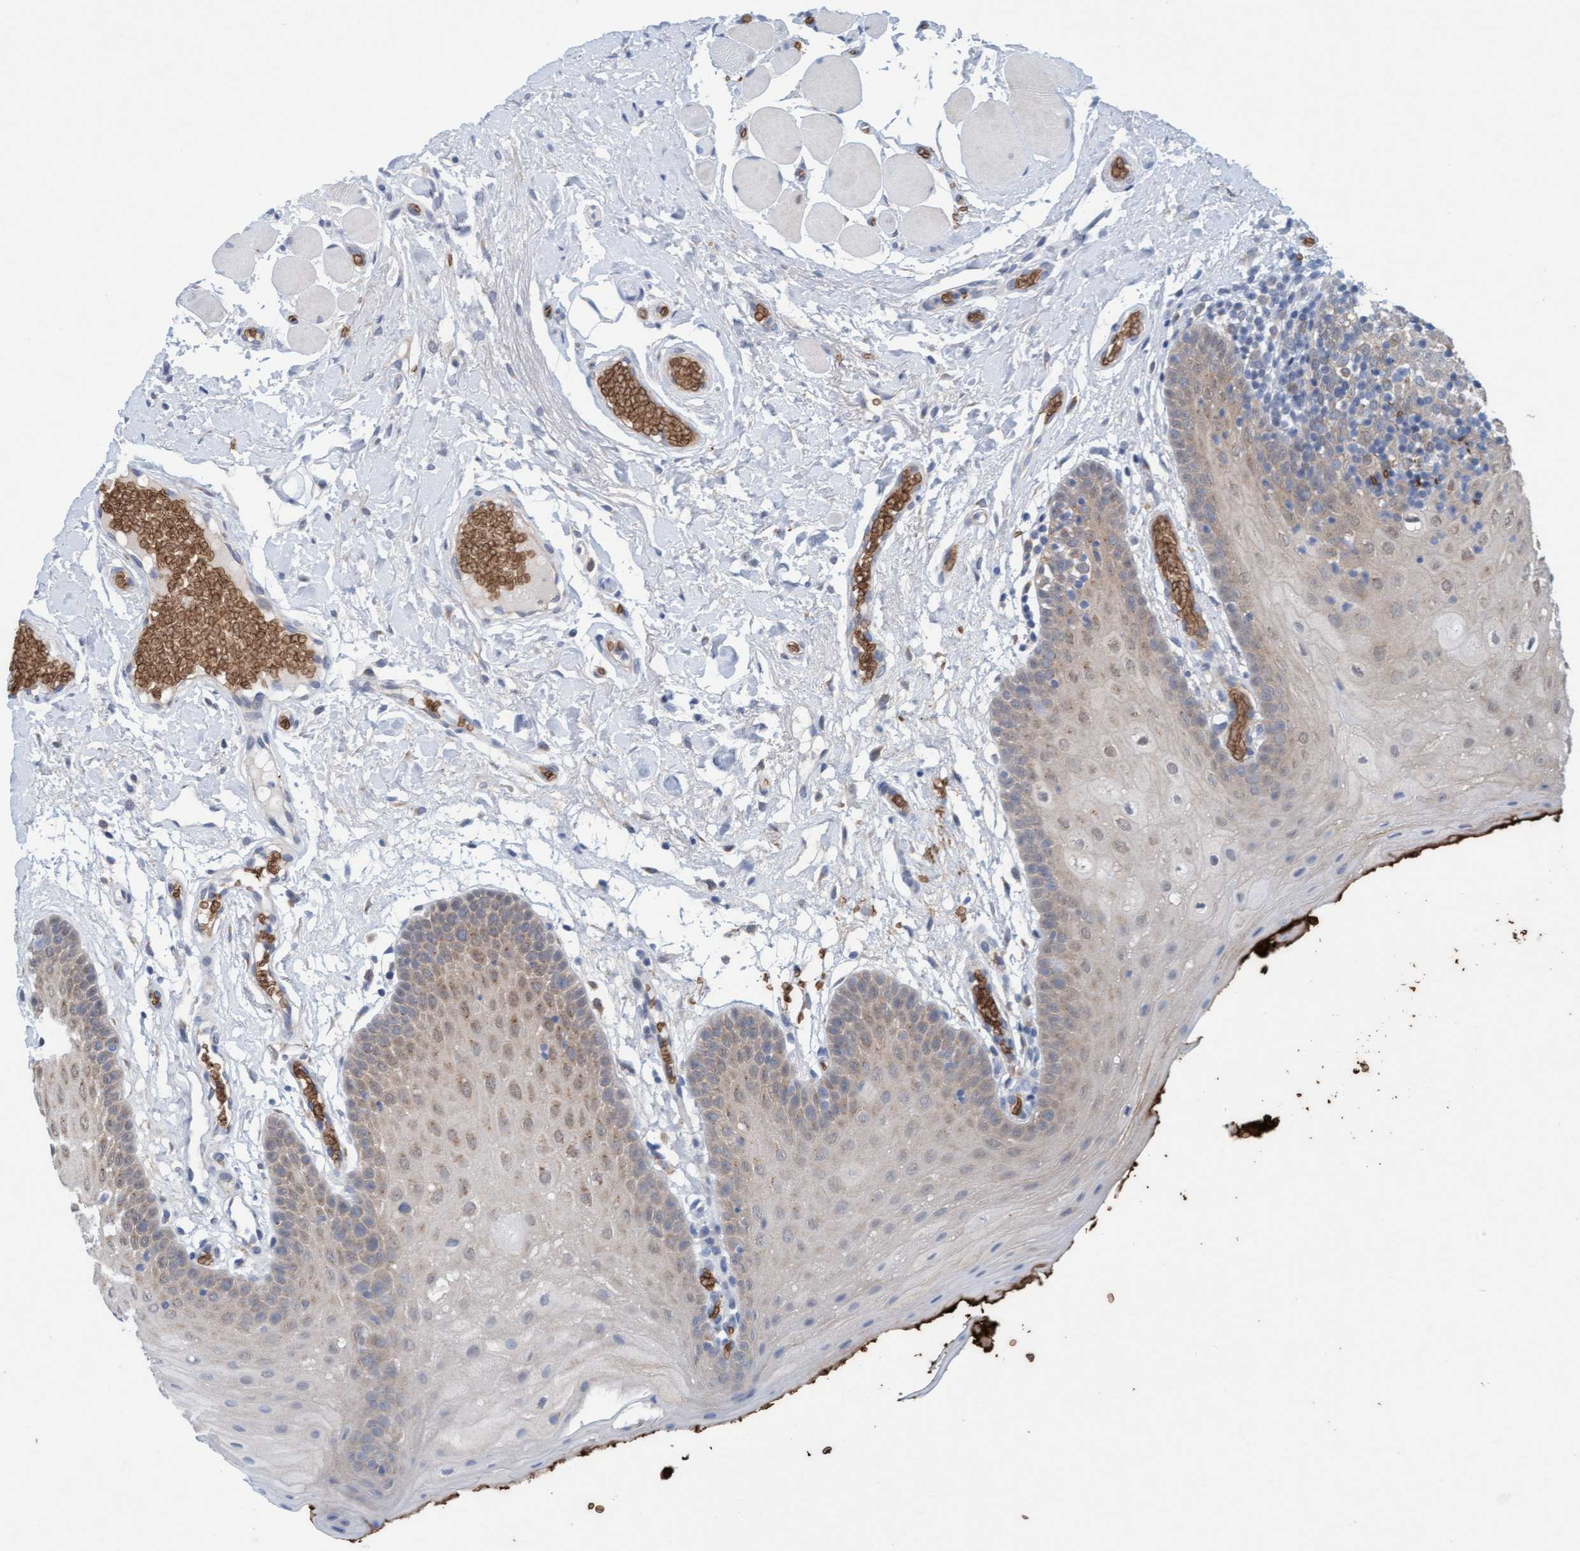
{"staining": {"intensity": "weak", "quantity": "<25%", "location": "cytoplasmic/membranous"}, "tissue": "oral mucosa", "cell_type": "Squamous epithelial cells", "image_type": "normal", "snomed": [{"axis": "morphology", "description": "Normal tissue, NOS"}, {"axis": "morphology", "description": "Squamous cell carcinoma, NOS"}, {"axis": "topography", "description": "Oral tissue"}, {"axis": "topography", "description": "Head-Neck"}], "caption": "Immunohistochemistry (IHC) photomicrograph of unremarkable human oral mucosa stained for a protein (brown), which demonstrates no staining in squamous epithelial cells.", "gene": "SPEM2", "patient": {"sex": "male", "age": 71}}